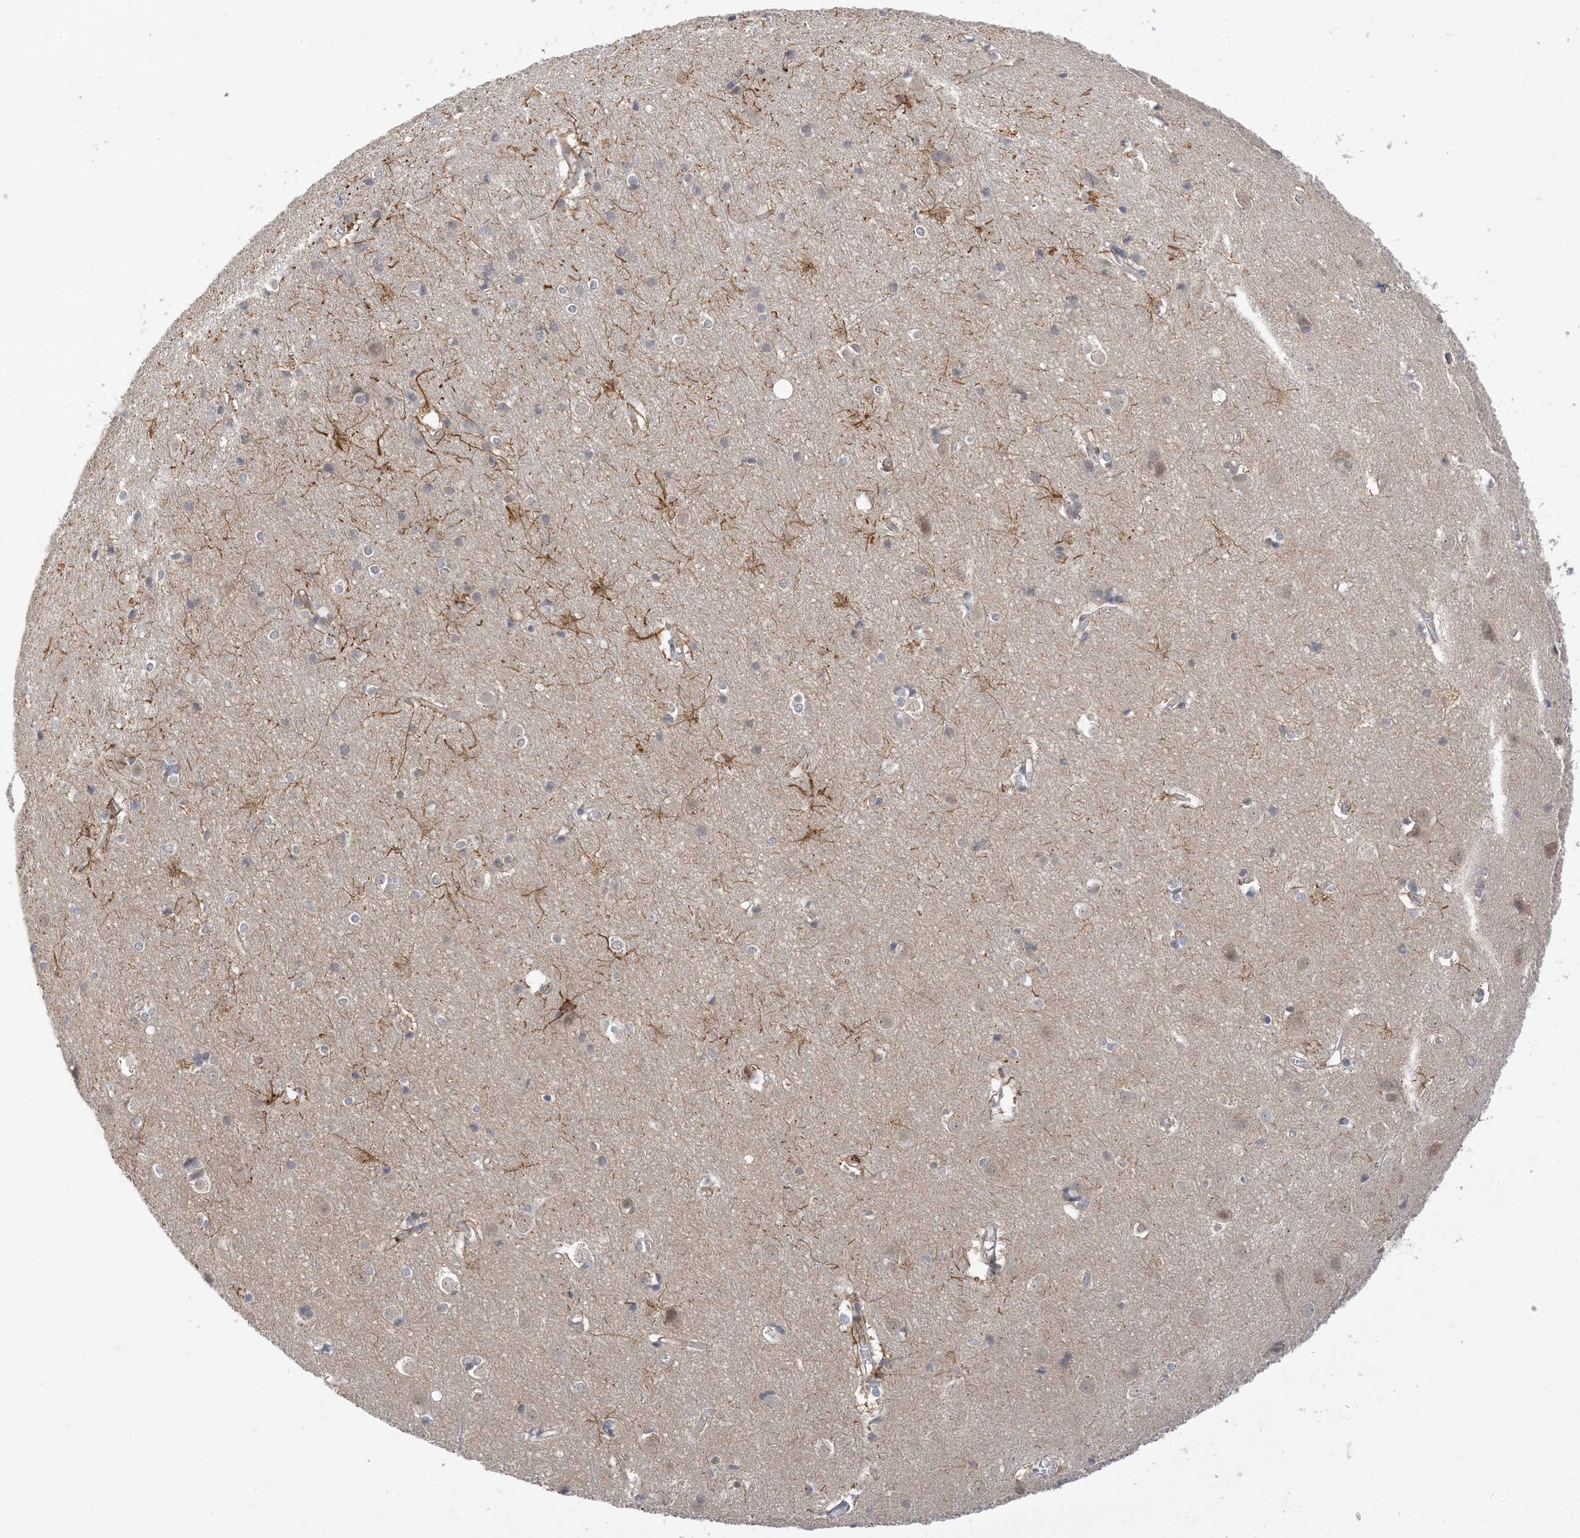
{"staining": {"intensity": "moderate", "quantity": "25%-75%", "location": "cytoplasmic/membranous"}, "tissue": "cerebral cortex", "cell_type": "Endothelial cells", "image_type": "normal", "snomed": [{"axis": "morphology", "description": "Normal tissue, NOS"}, {"axis": "topography", "description": "Cerebral cortex"}], "caption": "Immunohistochemical staining of normal human cerebral cortex demonstrates 25%-75% levels of moderate cytoplasmic/membranous protein staining in about 25%-75% of endothelial cells. Immunohistochemistry stains the protein of interest in brown and the nuclei are stained blue.", "gene": "WDR26", "patient": {"sex": "male", "age": 54}}